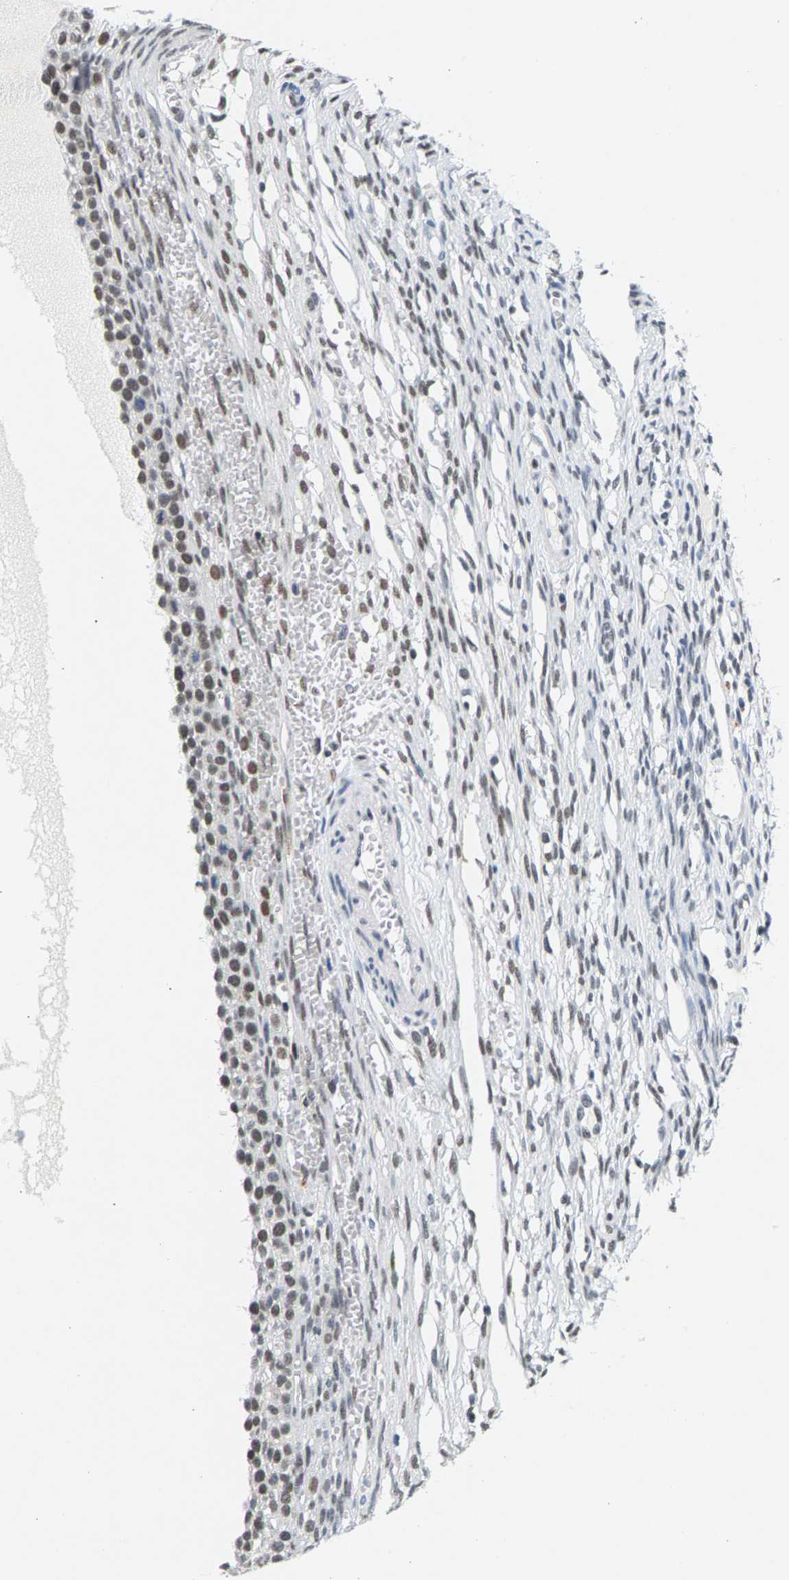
{"staining": {"intensity": "moderate", "quantity": "25%-75%", "location": "nuclear"}, "tissue": "ovary", "cell_type": "Follicle cells", "image_type": "normal", "snomed": [{"axis": "morphology", "description": "Normal tissue, NOS"}, {"axis": "topography", "description": "Ovary"}], "caption": "Ovary stained for a protein (brown) displays moderate nuclear positive staining in about 25%-75% of follicle cells.", "gene": "ATF2", "patient": {"sex": "female", "age": 33}}